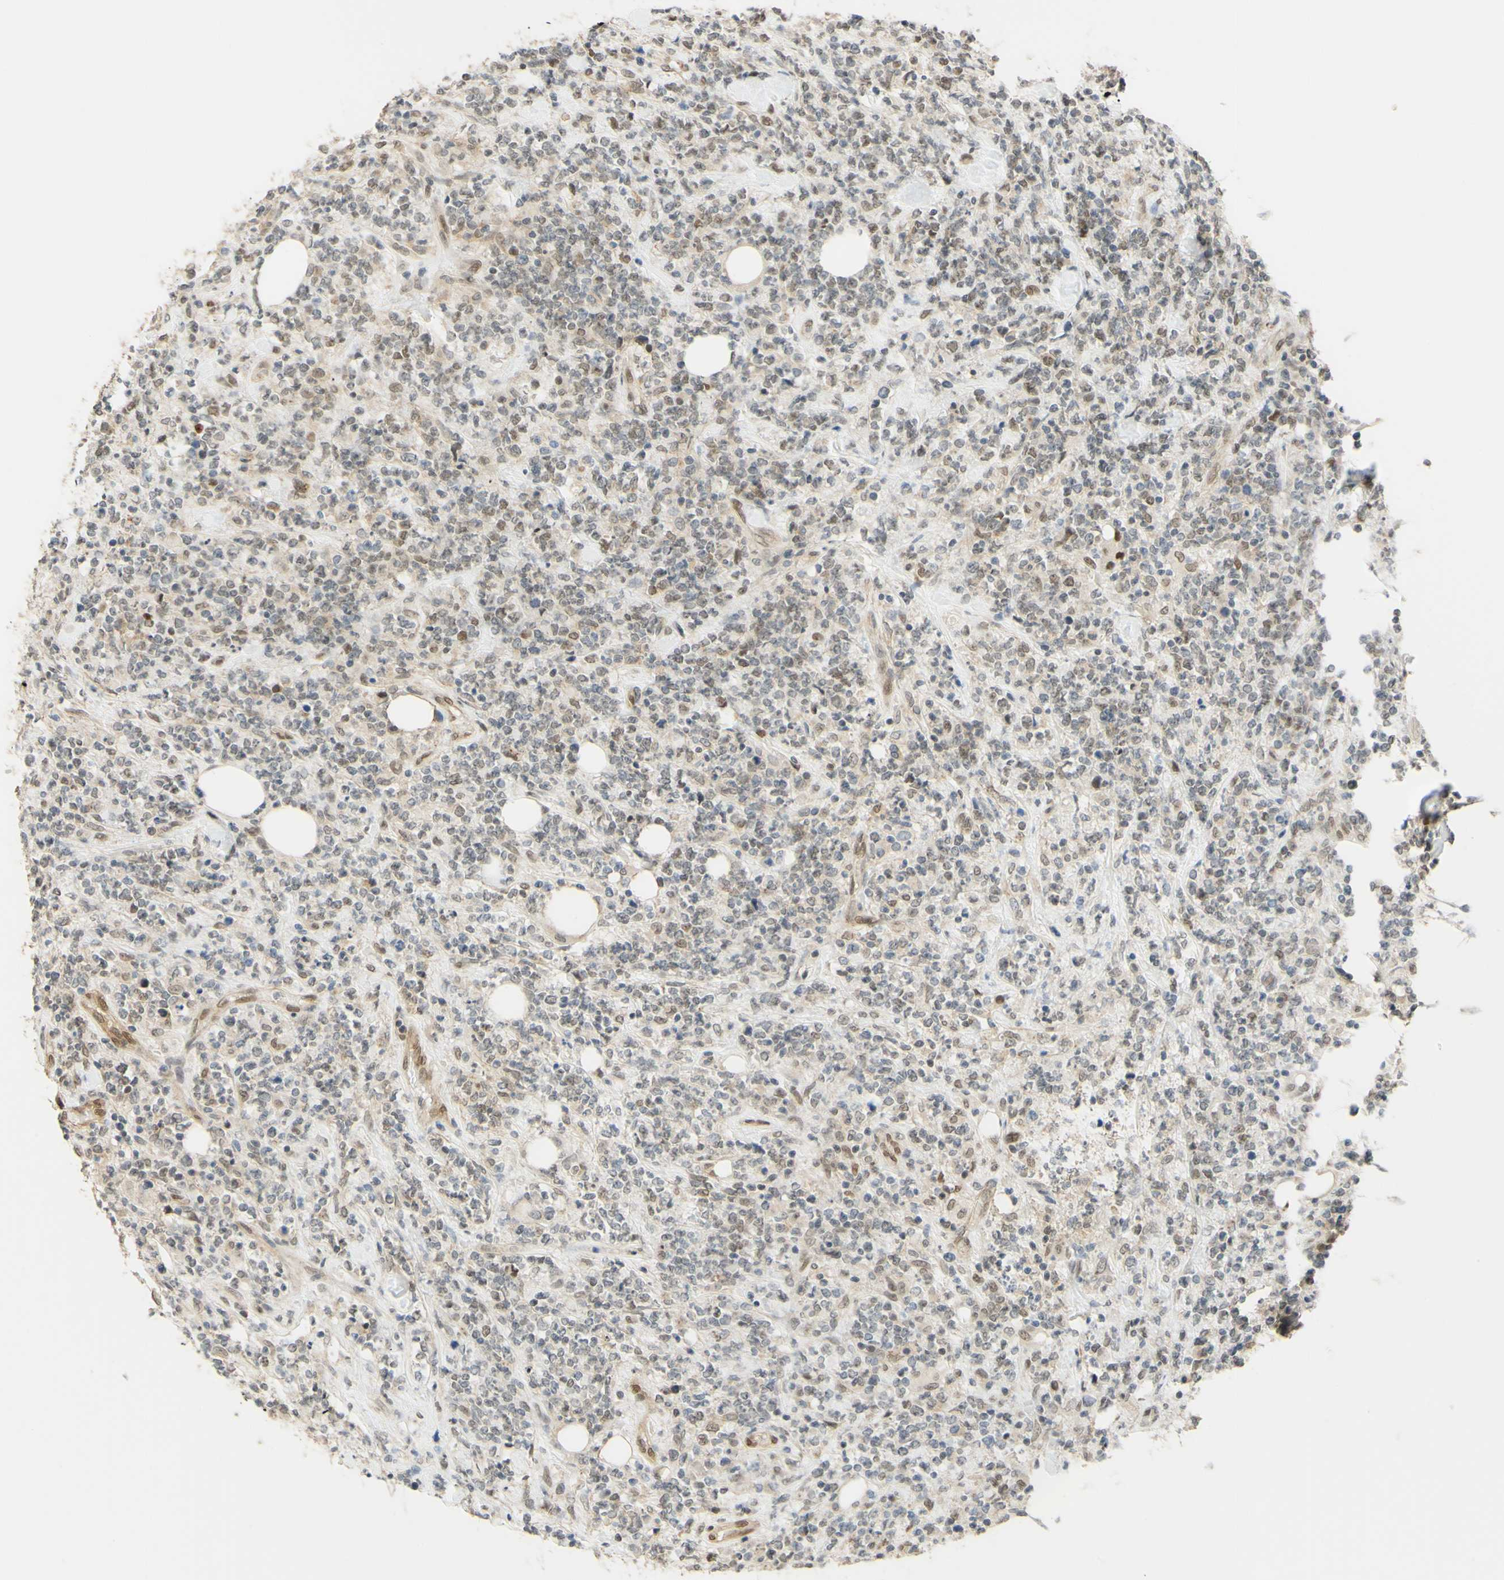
{"staining": {"intensity": "weak", "quantity": "<25%", "location": "nuclear"}, "tissue": "lymphoma", "cell_type": "Tumor cells", "image_type": "cancer", "snomed": [{"axis": "morphology", "description": "Malignant lymphoma, non-Hodgkin's type, High grade"}, {"axis": "topography", "description": "Soft tissue"}], "caption": "Tumor cells are negative for protein expression in human lymphoma.", "gene": "POLB", "patient": {"sex": "male", "age": 18}}